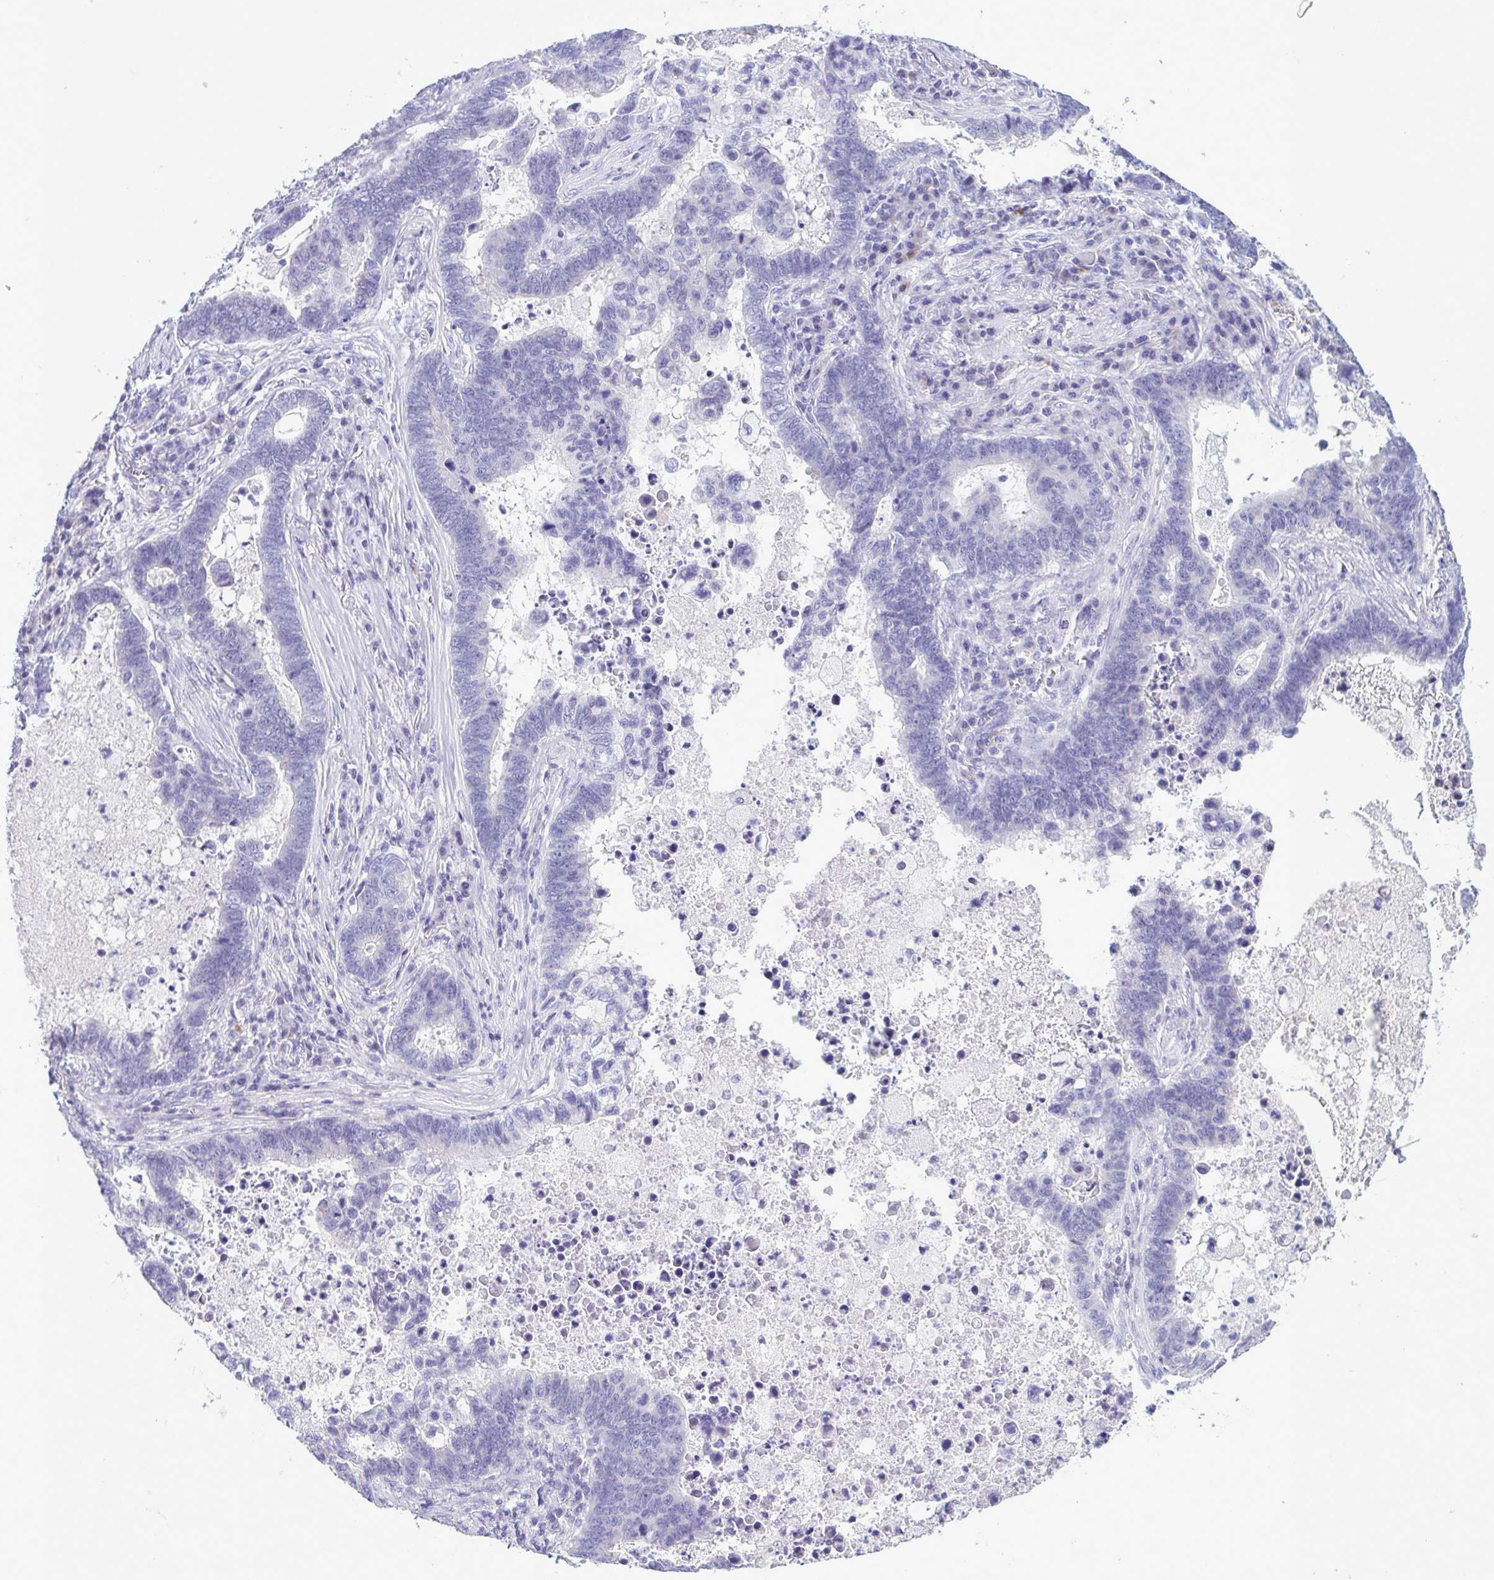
{"staining": {"intensity": "negative", "quantity": "none", "location": "none"}, "tissue": "lung cancer", "cell_type": "Tumor cells", "image_type": "cancer", "snomed": [{"axis": "morphology", "description": "Aneuploidy"}, {"axis": "morphology", "description": "Adenocarcinoma, NOS"}, {"axis": "morphology", "description": "Adenocarcinoma primary or metastatic"}, {"axis": "topography", "description": "Lung"}], "caption": "A photomicrograph of human lung adenocarcinoma is negative for staining in tumor cells.", "gene": "INAFM1", "patient": {"sex": "female", "age": 75}}